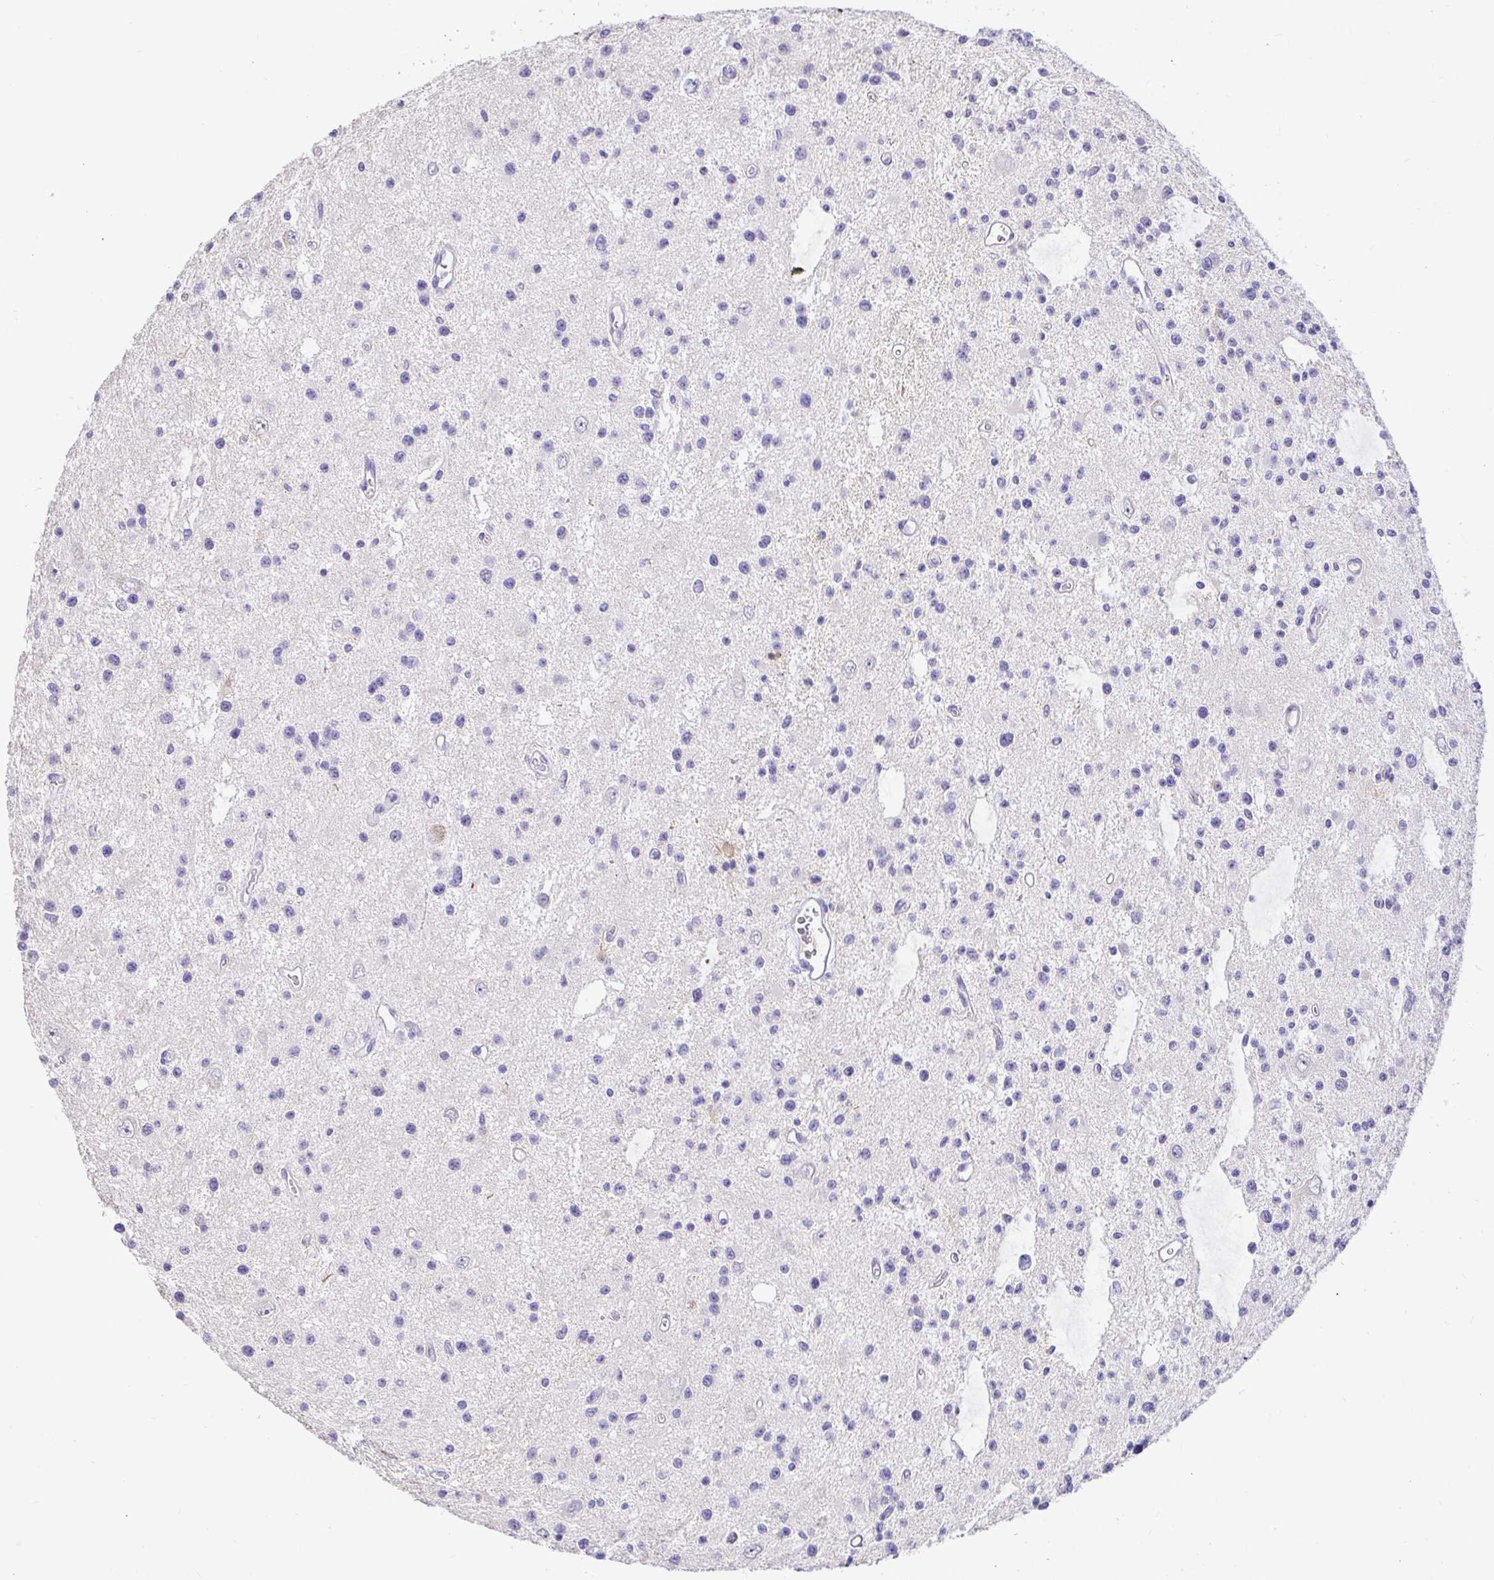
{"staining": {"intensity": "negative", "quantity": "none", "location": "none"}, "tissue": "glioma", "cell_type": "Tumor cells", "image_type": "cancer", "snomed": [{"axis": "morphology", "description": "Glioma, malignant, Low grade"}, {"axis": "topography", "description": "Brain"}], "caption": "Immunohistochemical staining of human glioma shows no significant expression in tumor cells.", "gene": "CDO1", "patient": {"sex": "male", "age": 43}}